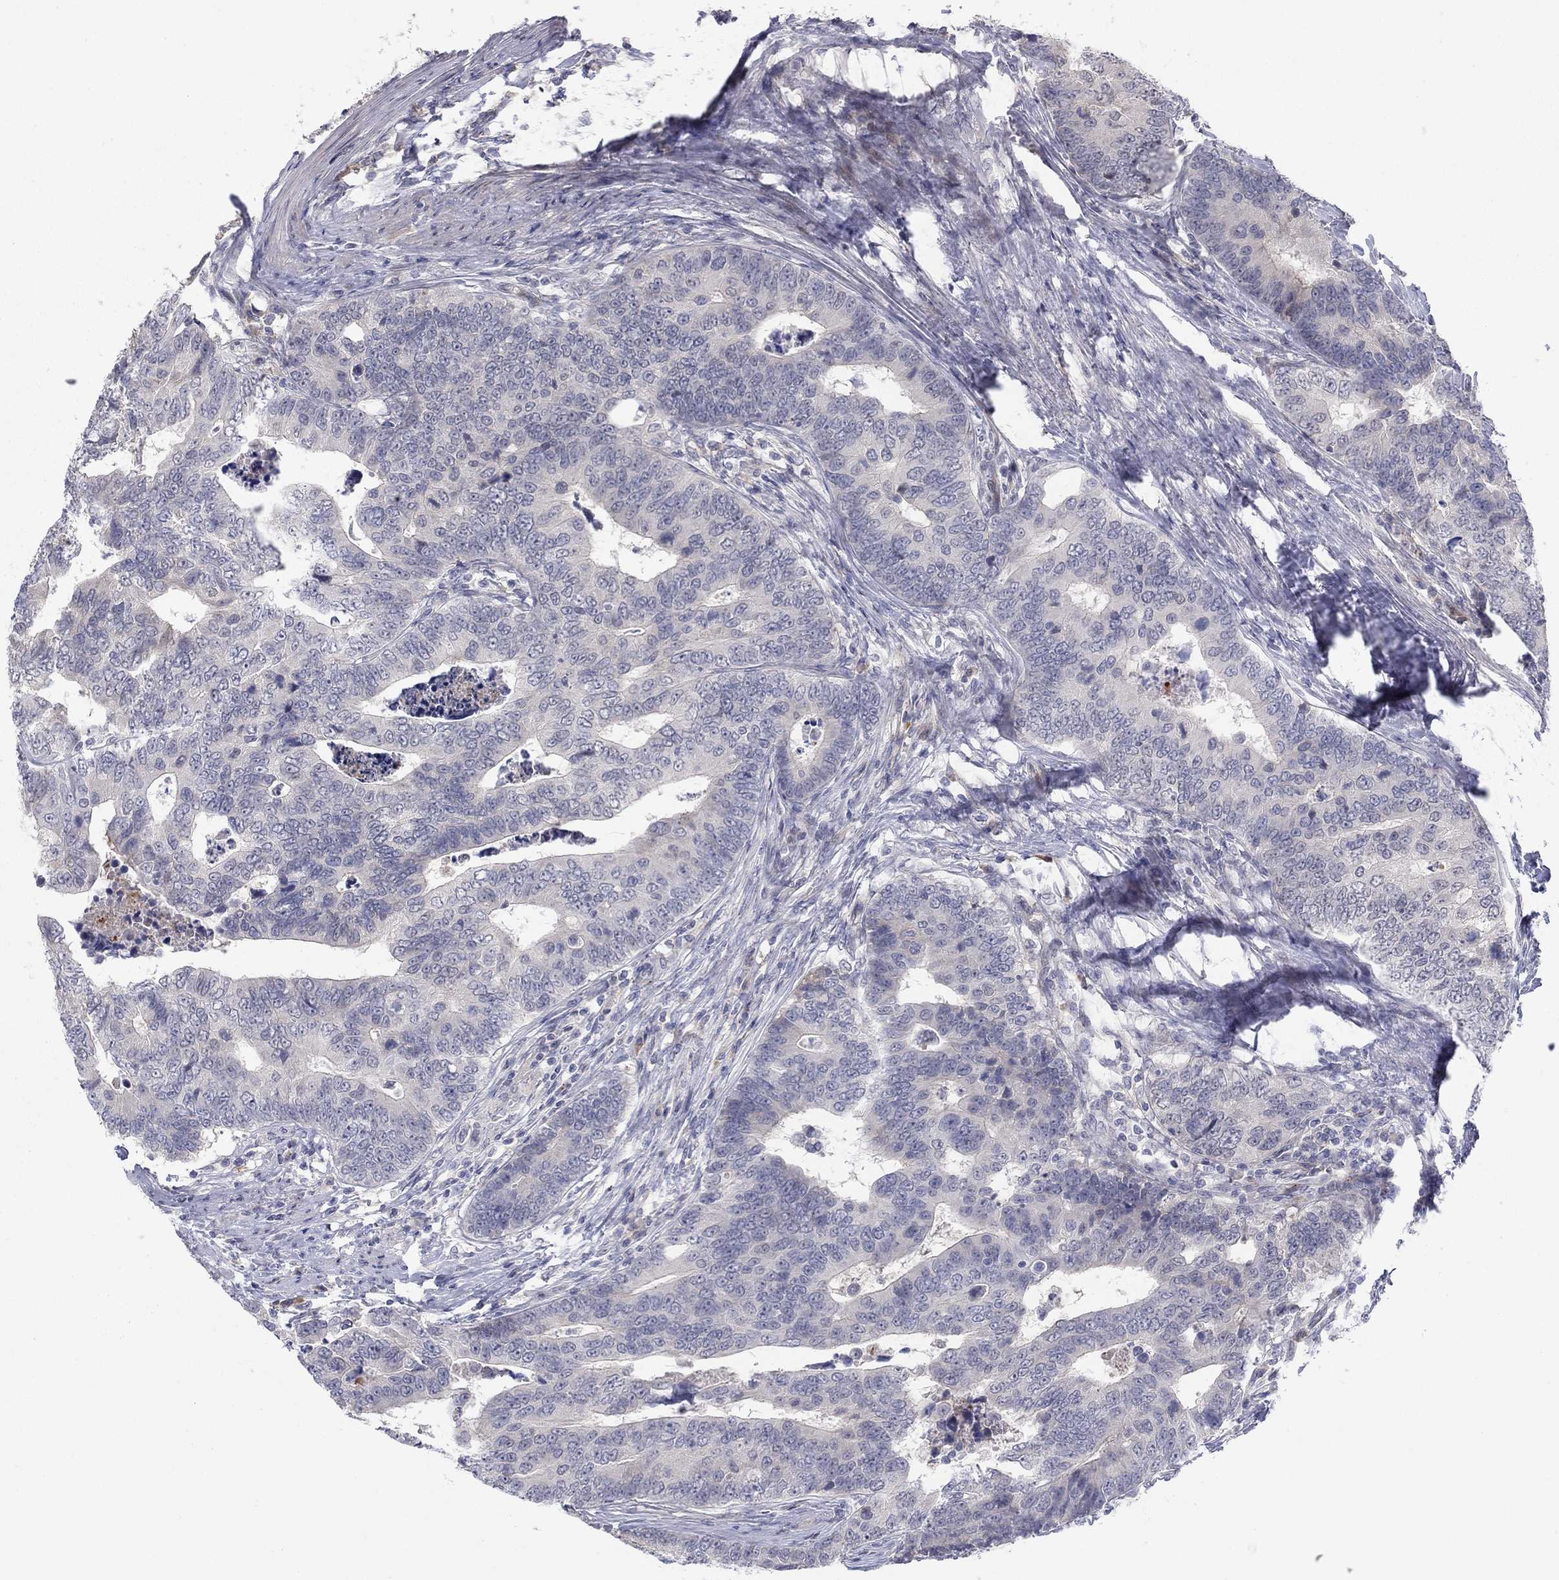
{"staining": {"intensity": "negative", "quantity": "none", "location": "none"}, "tissue": "colorectal cancer", "cell_type": "Tumor cells", "image_type": "cancer", "snomed": [{"axis": "morphology", "description": "Adenocarcinoma, NOS"}, {"axis": "topography", "description": "Colon"}], "caption": "Immunohistochemistry of human colorectal cancer (adenocarcinoma) shows no positivity in tumor cells.", "gene": "AMN1", "patient": {"sex": "female", "age": 72}}